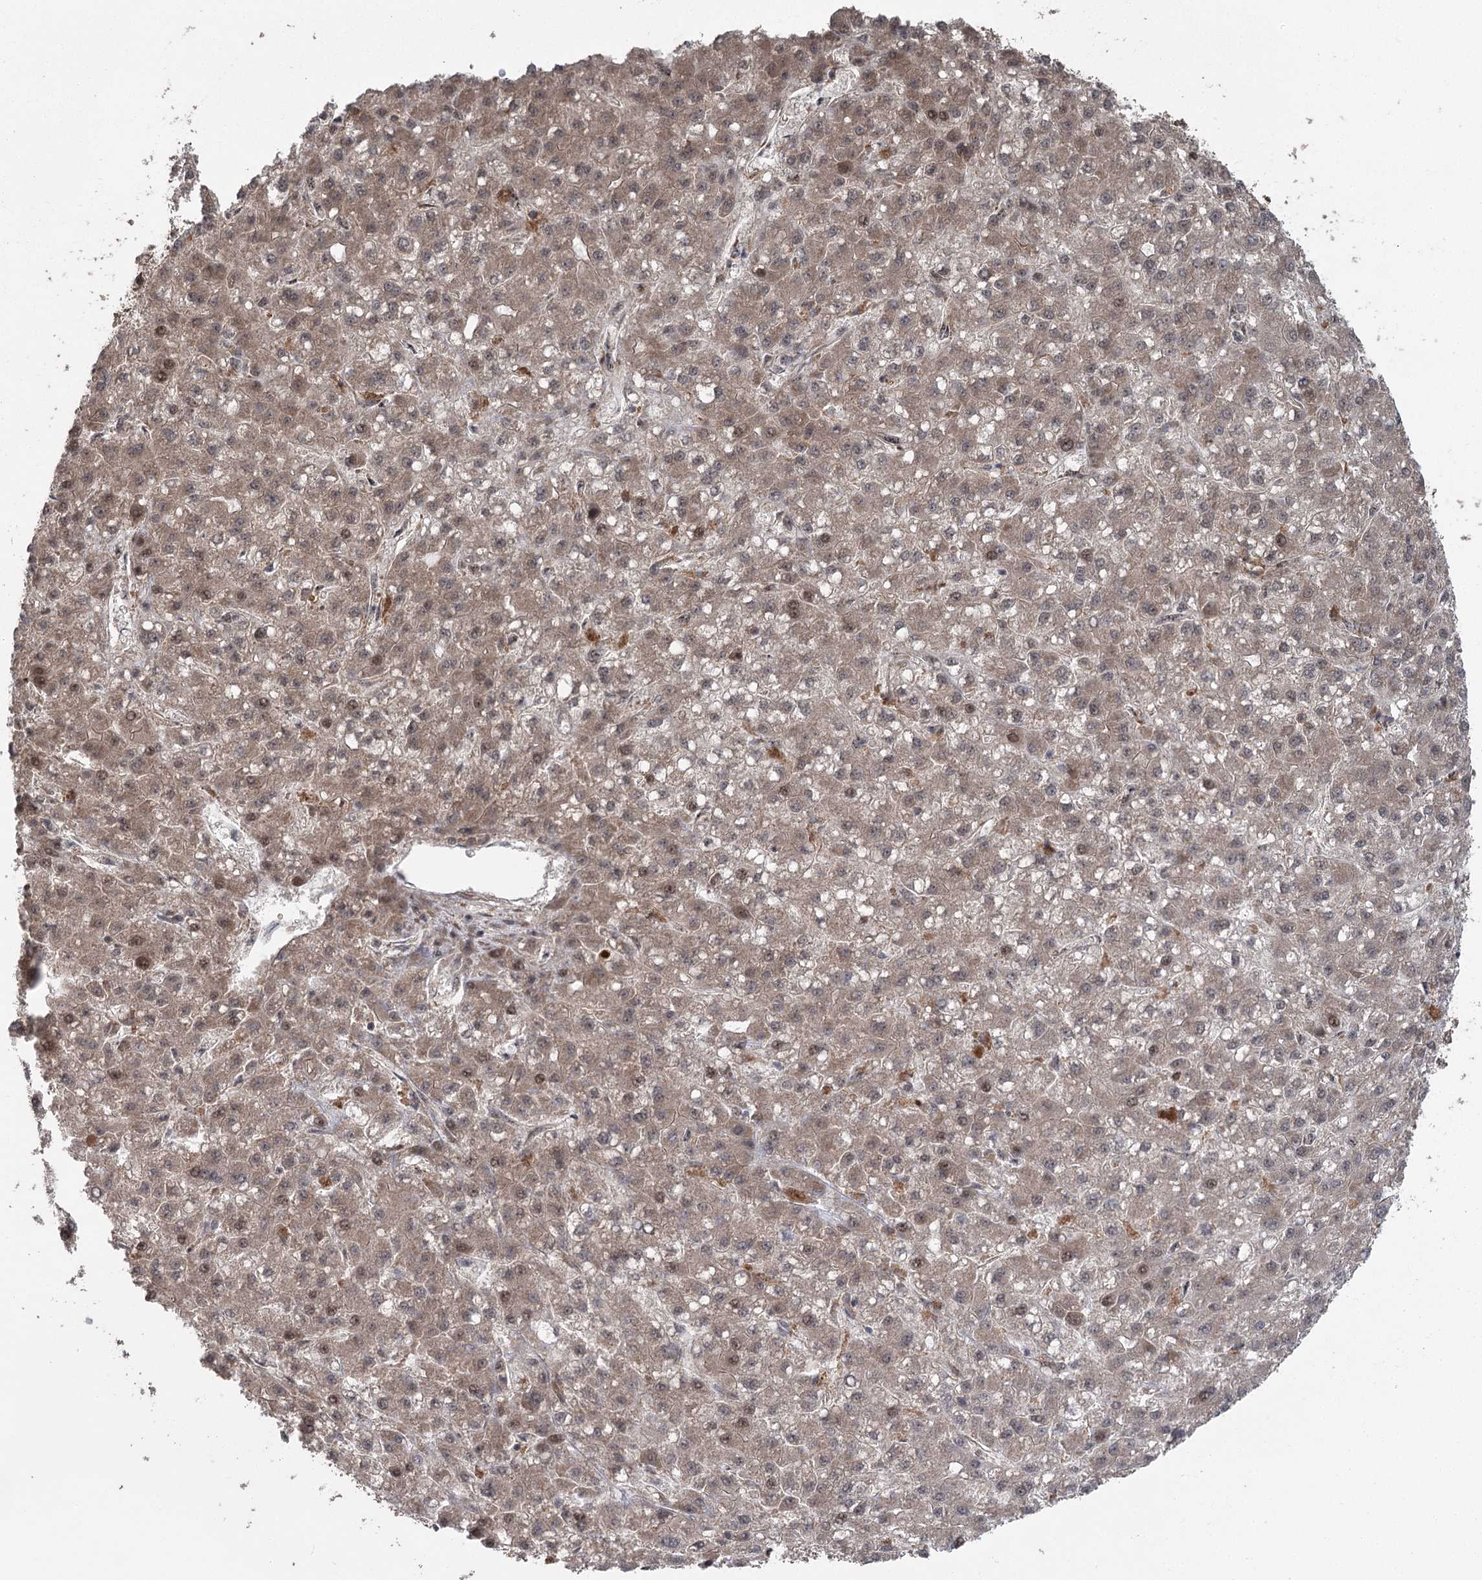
{"staining": {"intensity": "weak", "quantity": "25%-75%", "location": "cytoplasmic/membranous,nuclear"}, "tissue": "liver cancer", "cell_type": "Tumor cells", "image_type": "cancer", "snomed": [{"axis": "morphology", "description": "Carcinoma, Hepatocellular, NOS"}, {"axis": "topography", "description": "Liver"}], "caption": "Immunohistochemical staining of hepatocellular carcinoma (liver) demonstrates weak cytoplasmic/membranous and nuclear protein positivity in about 25%-75% of tumor cells. The staining was performed using DAB (3,3'-diaminobenzidine) to visualize the protein expression in brown, while the nuclei were stained in blue with hematoxylin (Magnification: 20x).", "gene": "C12orf4", "patient": {"sex": "male", "age": 67}}